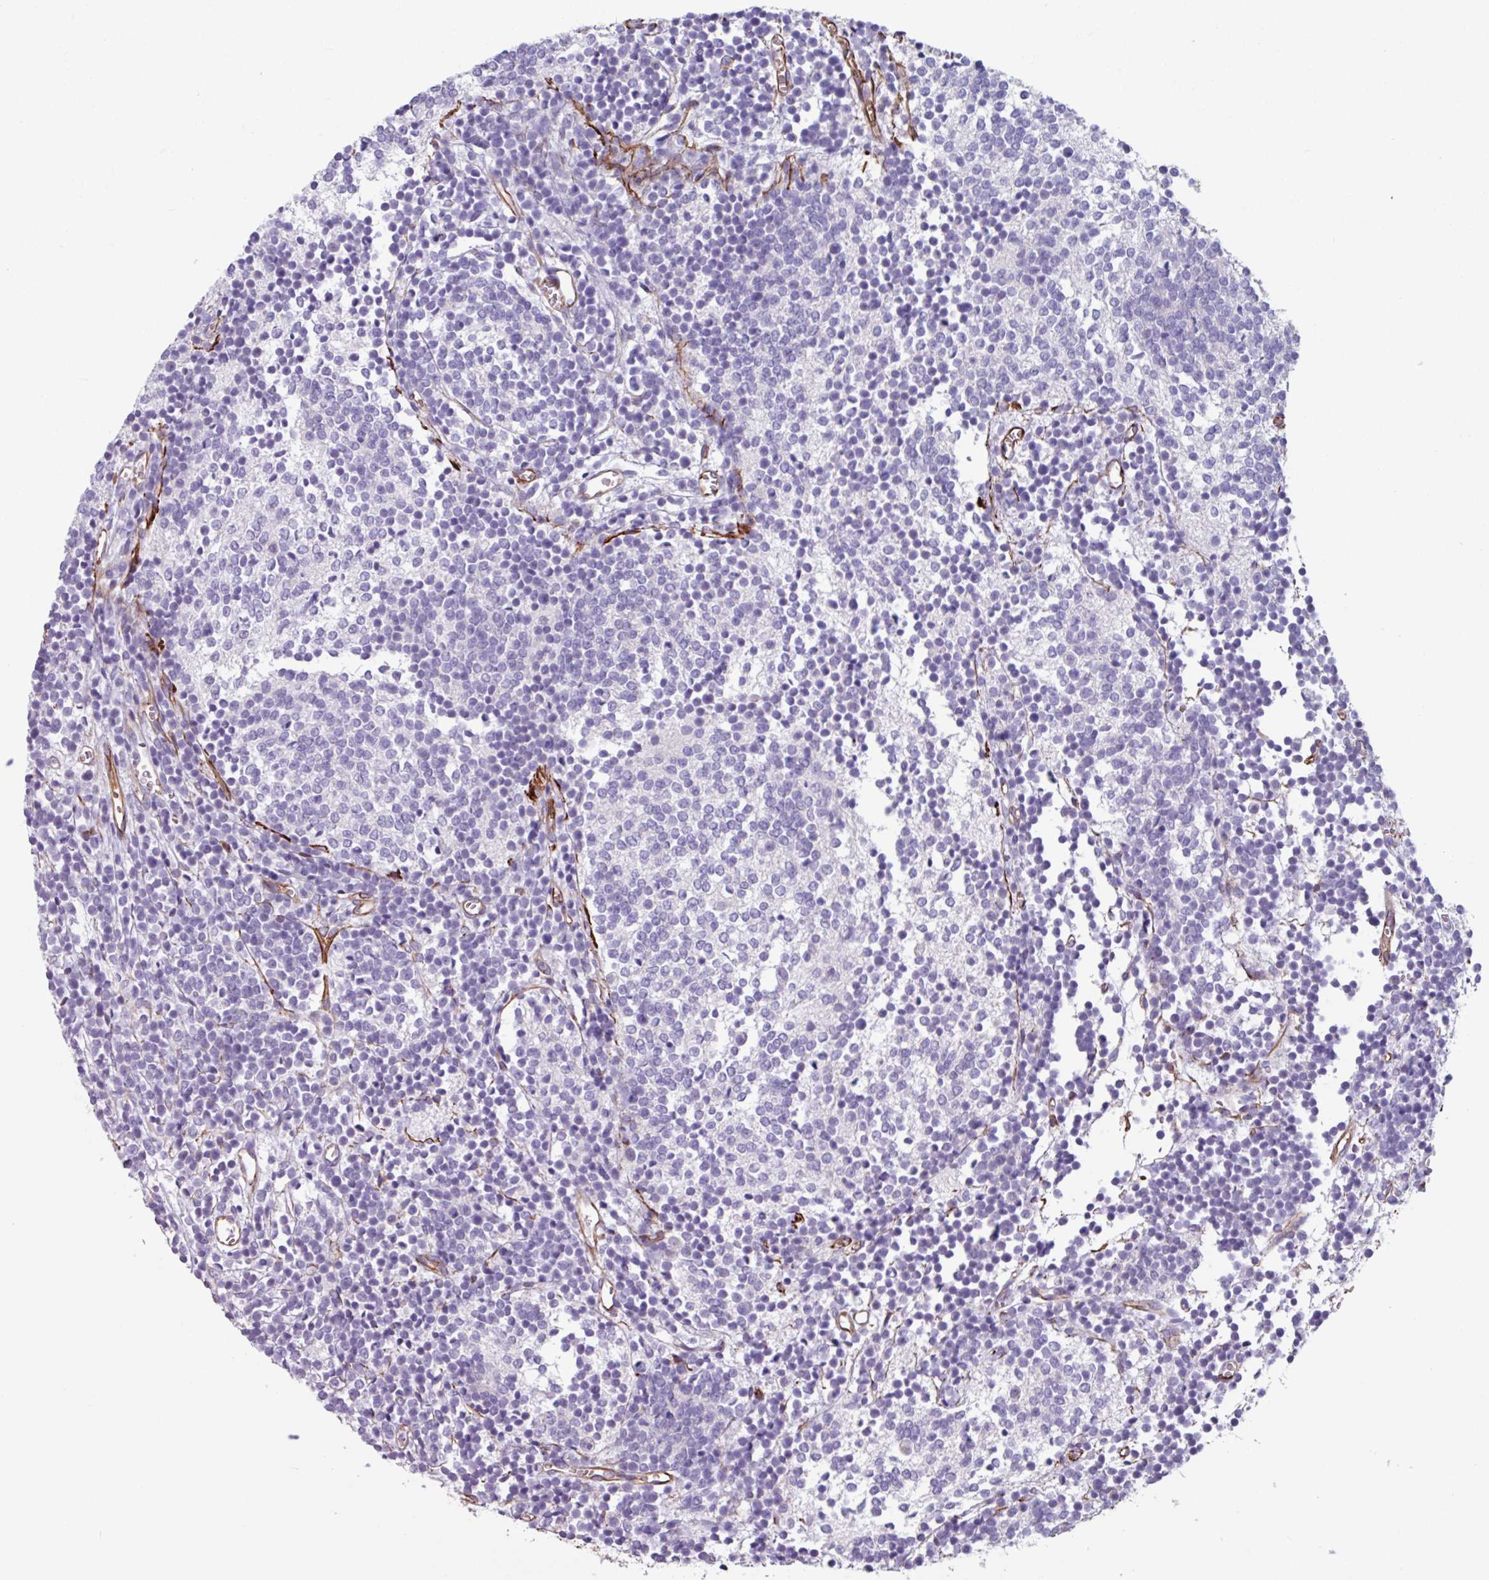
{"staining": {"intensity": "negative", "quantity": "none", "location": "none"}, "tissue": "glioma", "cell_type": "Tumor cells", "image_type": "cancer", "snomed": [{"axis": "morphology", "description": "Glioma, malignant, Low grade"}, {"axis": "topography", "description": "Brain"}], "caption": "Tumor cells are negative for protein expression in human glioma.", "gene": "BTD", "patient": {"sex": "female", "age": 1}}